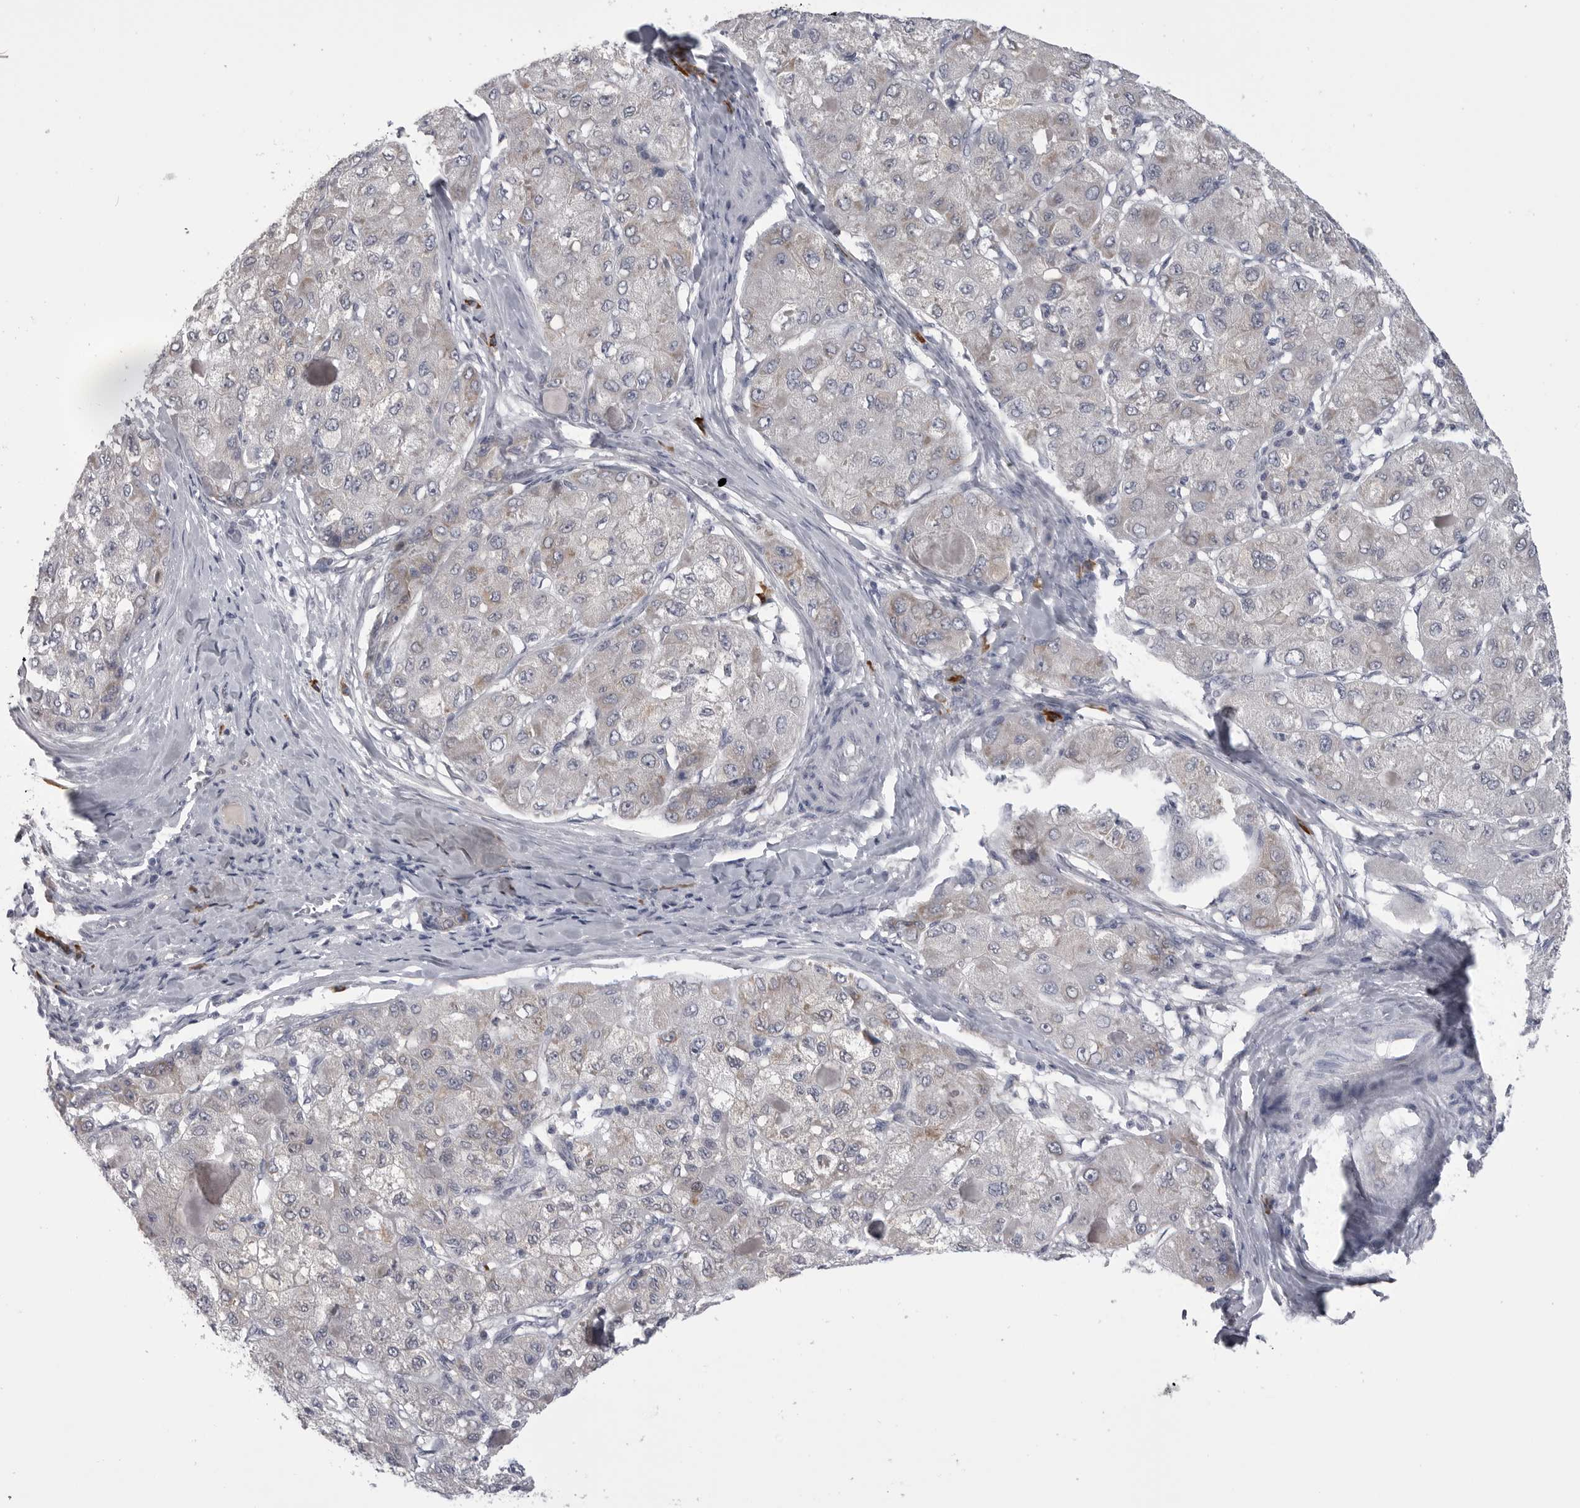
{"staining": {"intensity": "negative", "quantity": "none", "location": "none"}, "tissue": "liver cancer", "cell_type": "Tumor cells", "image_type": "cancer", "snomed": [{"axis": "morphology", "description": "Carcinoma, Hepatocellular, NOS"}, {"axis": "topography", "description": "Liver"}], "caption": "Tumor cells are negative for protein expression in human liver hepatocellular carcinoma.", "gene": "FKBP2", "patient": {"sex": "male", "age": 80}}